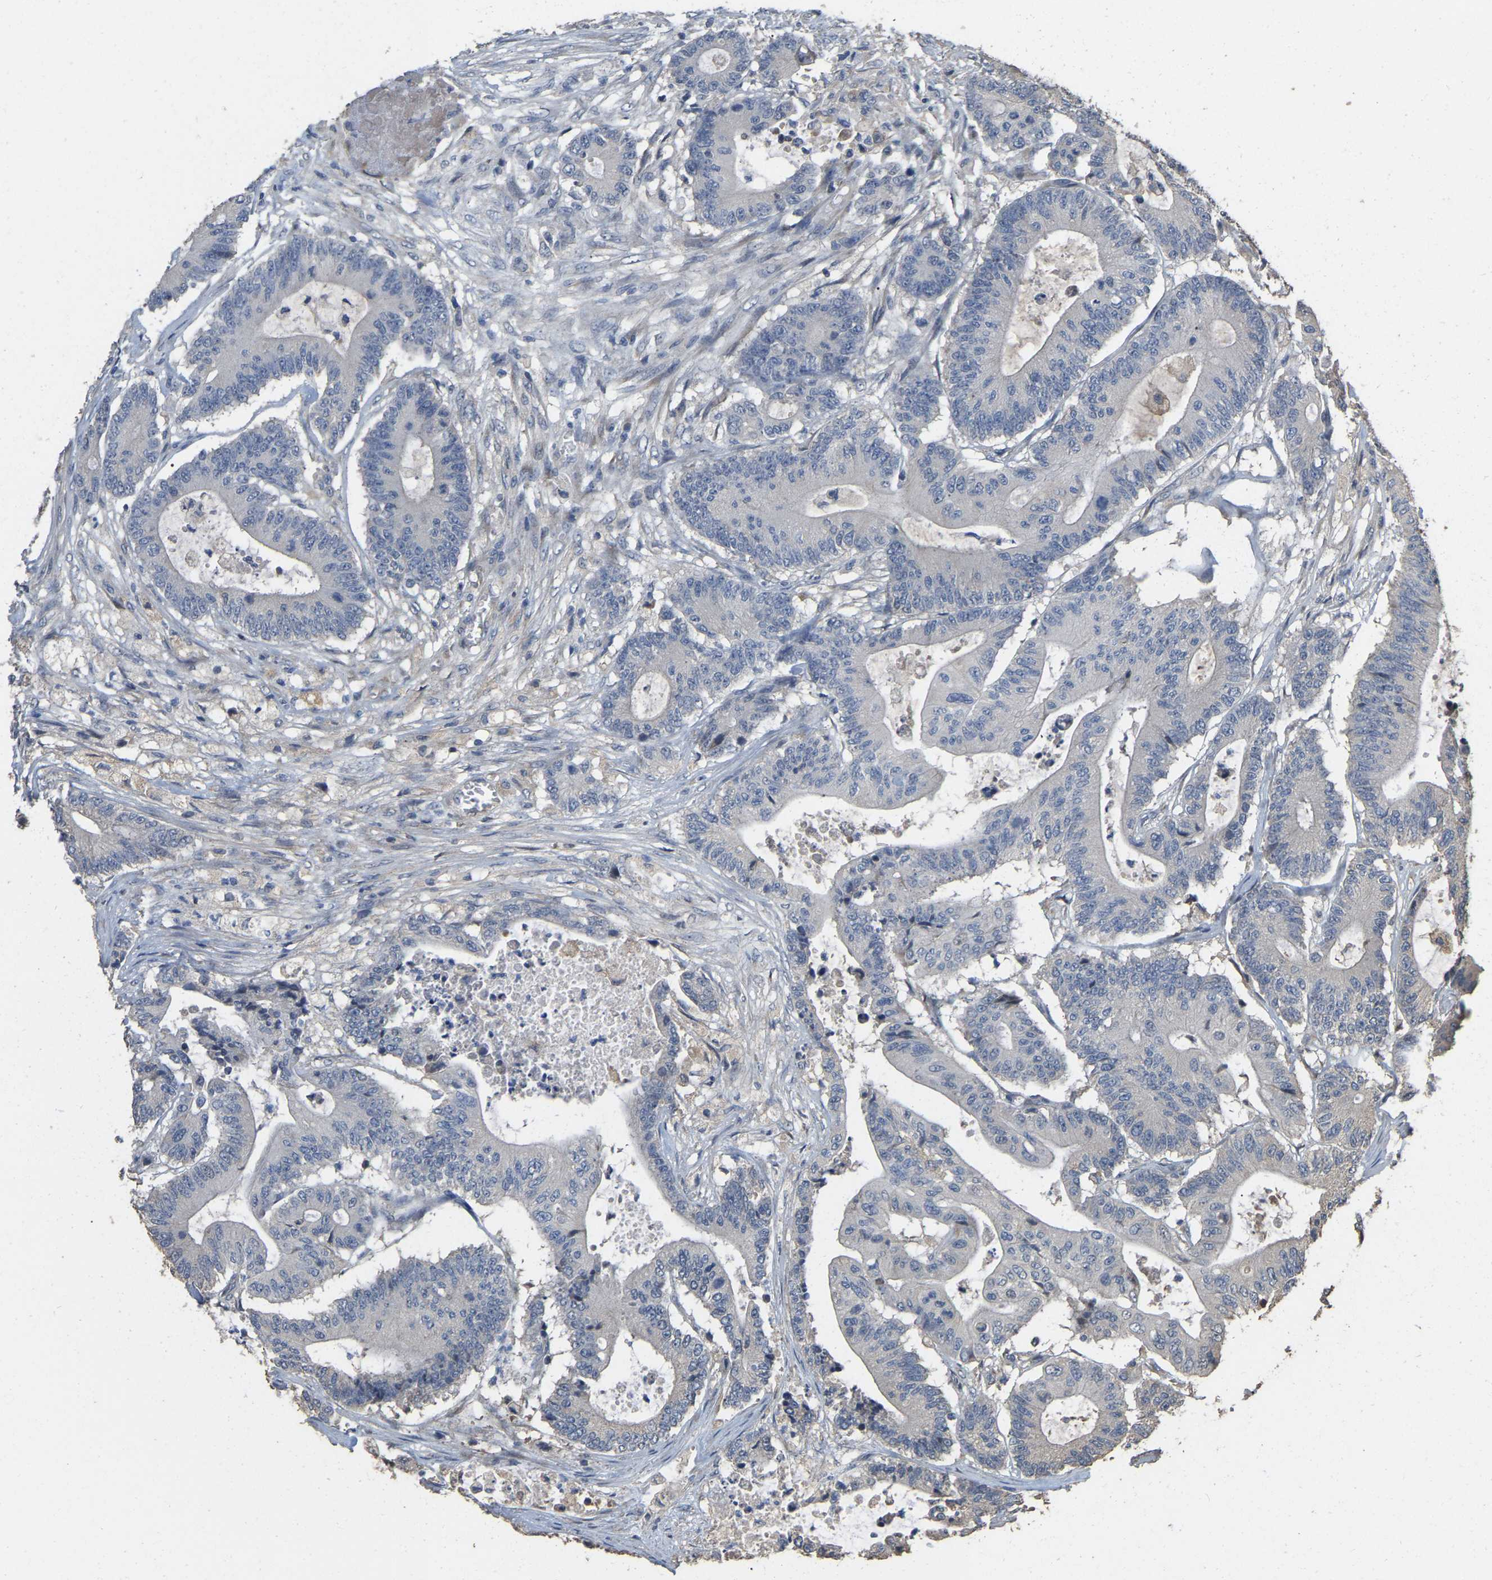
{"staining": {"intensity": "negative", "quantity": "none", "location": "none"}, "tissue": "colorectal cancer", "cell_type": "Tumor cells", "image_type": "cancer", "snomed": [{"axis": "morphology", "description": "Adenocarcinoma, NOS"}, {"axis": "topography", "description": "Colon"}], "caption": "The micrograph displays no staining of tumor cells in adenocarcinoma (colorectal).", "gene": "NCS1", "patient": {"sex": "female", "age": 84}}